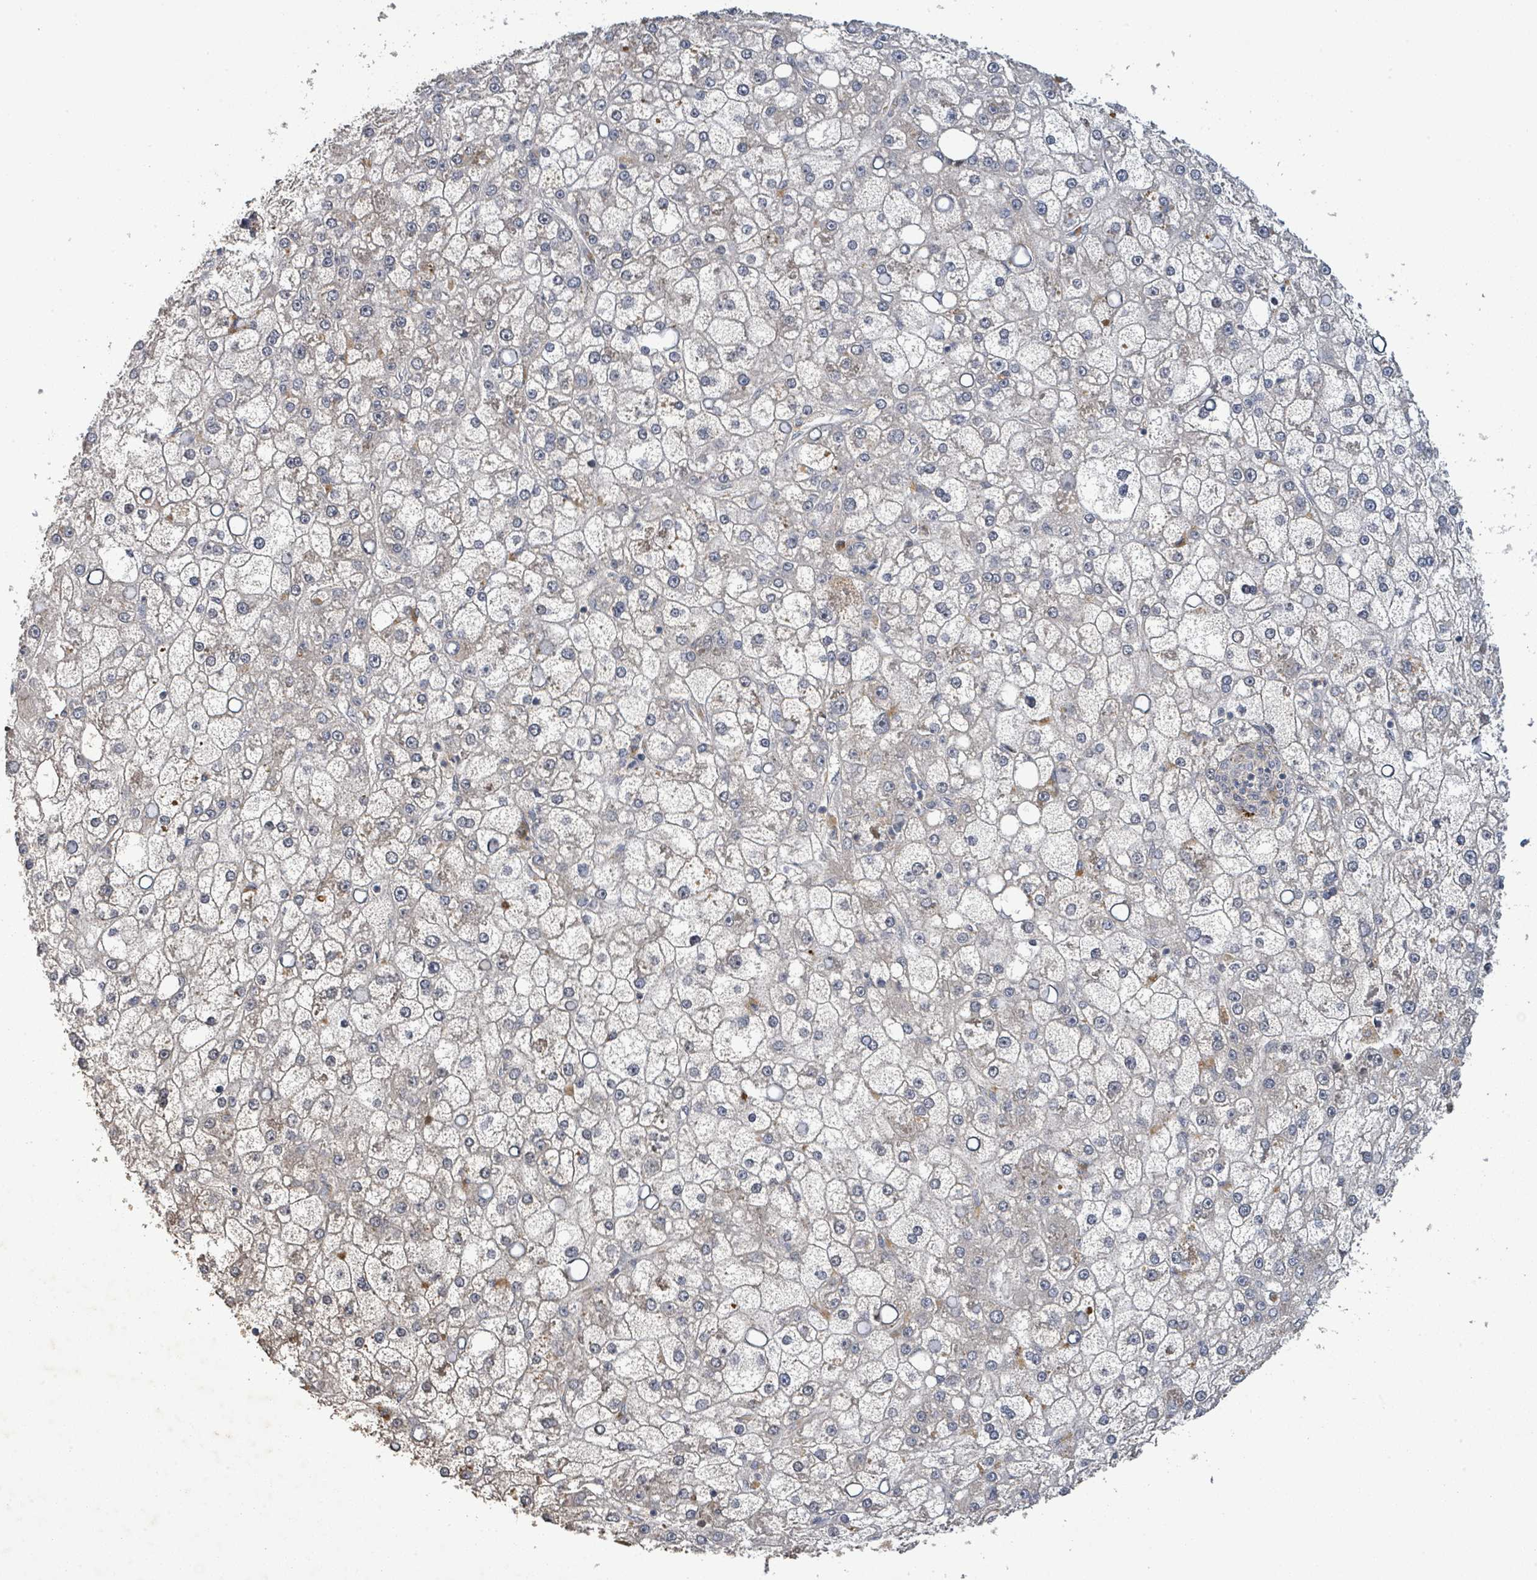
{"staining": {"intensity": "negative", "quantity": "none", "location": "none"}, "tissue": "liver cancer", "cell_type": "Tumor cells", "image_type": "cancer", "snomed": [{"axis": "morphology", "description": "Carcinoma, Hepatocellular, NOS"}, {"axis": "topography", "description": "Liver"}], "caption": "Immunohistochemical staining of human liver cancer reveals no significant staining in tumor cells.", "gene": "STARD4", "patient": {"sex": "male", "age": 67}}